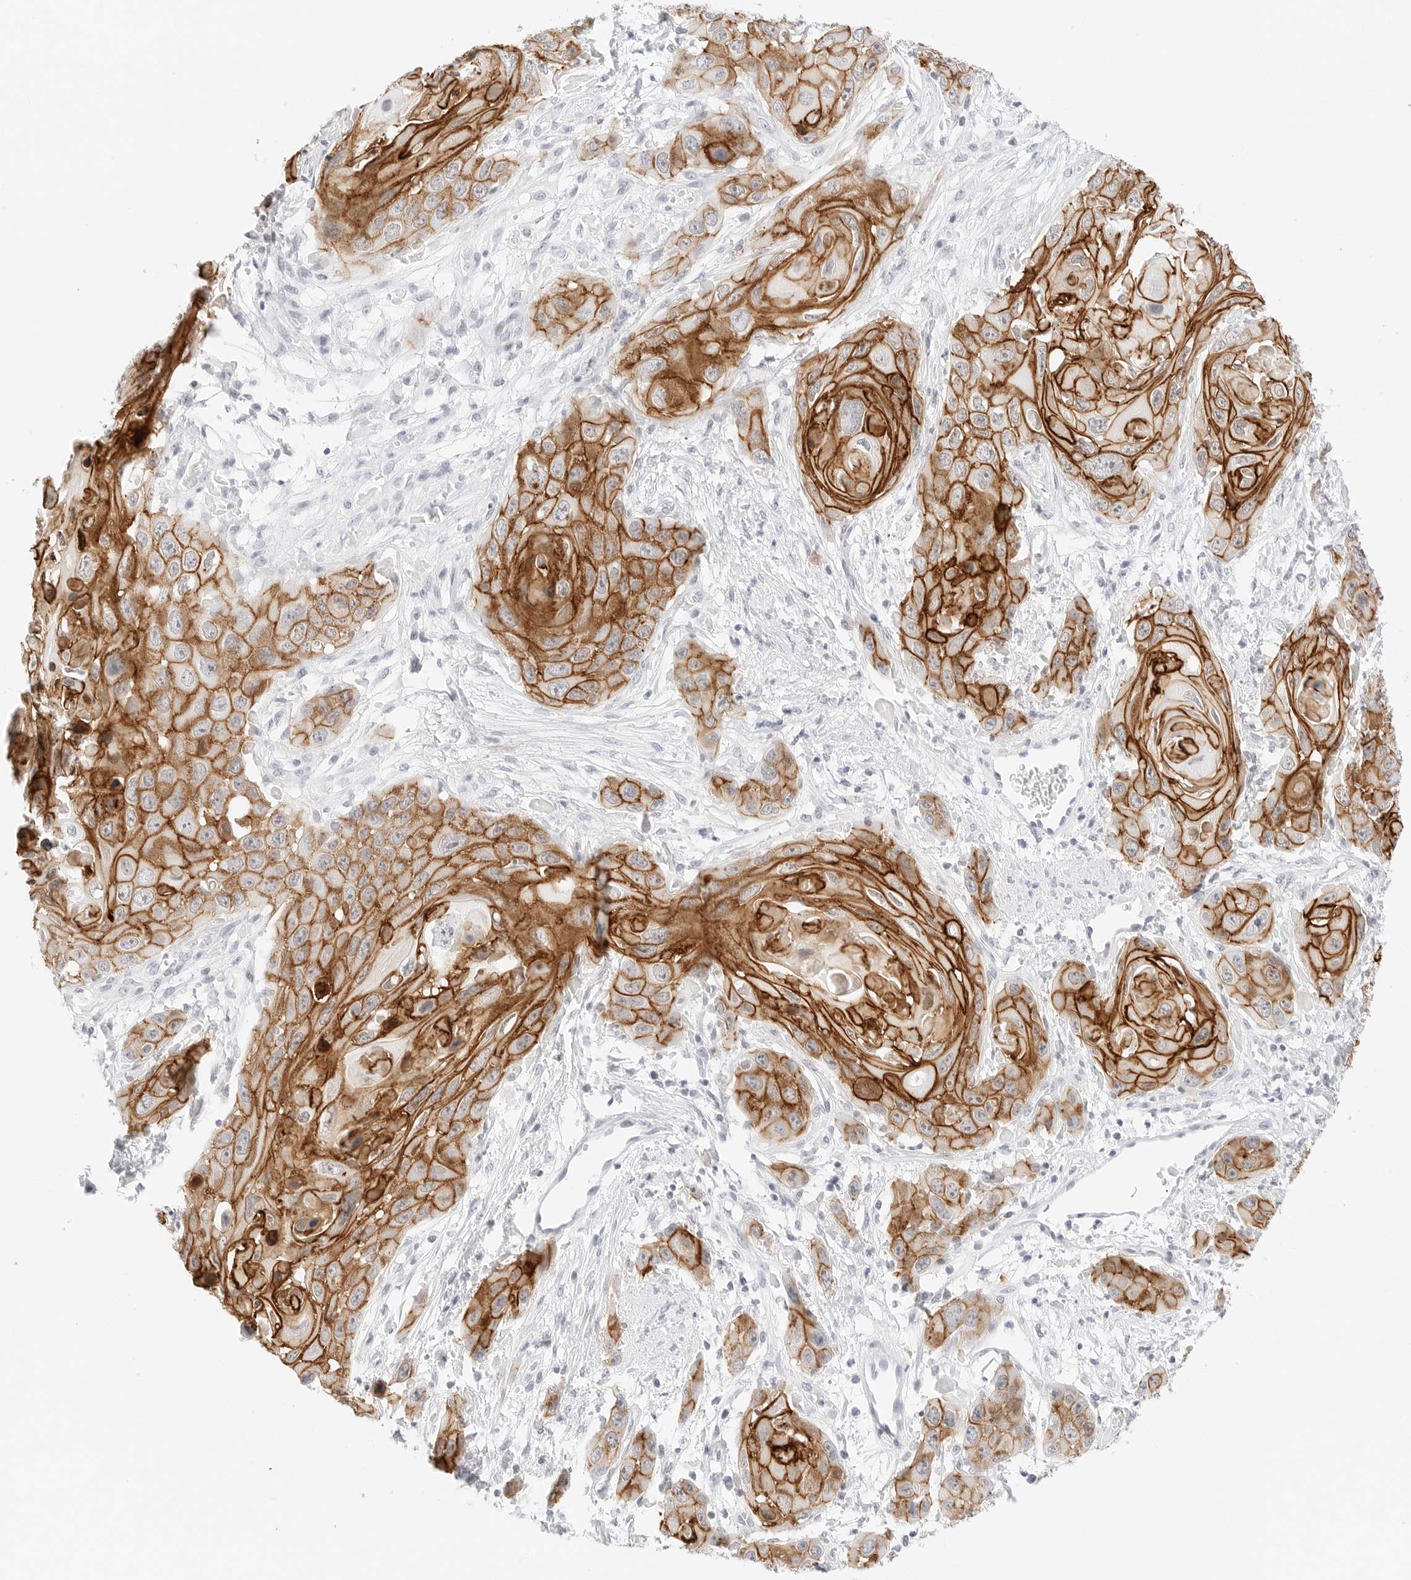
{"staining": {"intensity": "strong", "quantity": ">75%", "location": "cytoplasmic/membranous"}, "tissue": "skin cancer", "cell_type": "Tumor cells", "image_type": "cancer", "snomed": [{"axis": "morphology", "description": "Squamous cell carcinoma, NOS"}, {"axis": "topography", "description": "Skin"}], "caption": "This photomicrograph exhibits IHC staining of skin cancer (squamous cell carcinoma), with high strong cytoplasmic/membranous staining in approximately >75% of tumor cells.", "gene": "CDH1", "patient": {"sex": "male", "age": 55}}